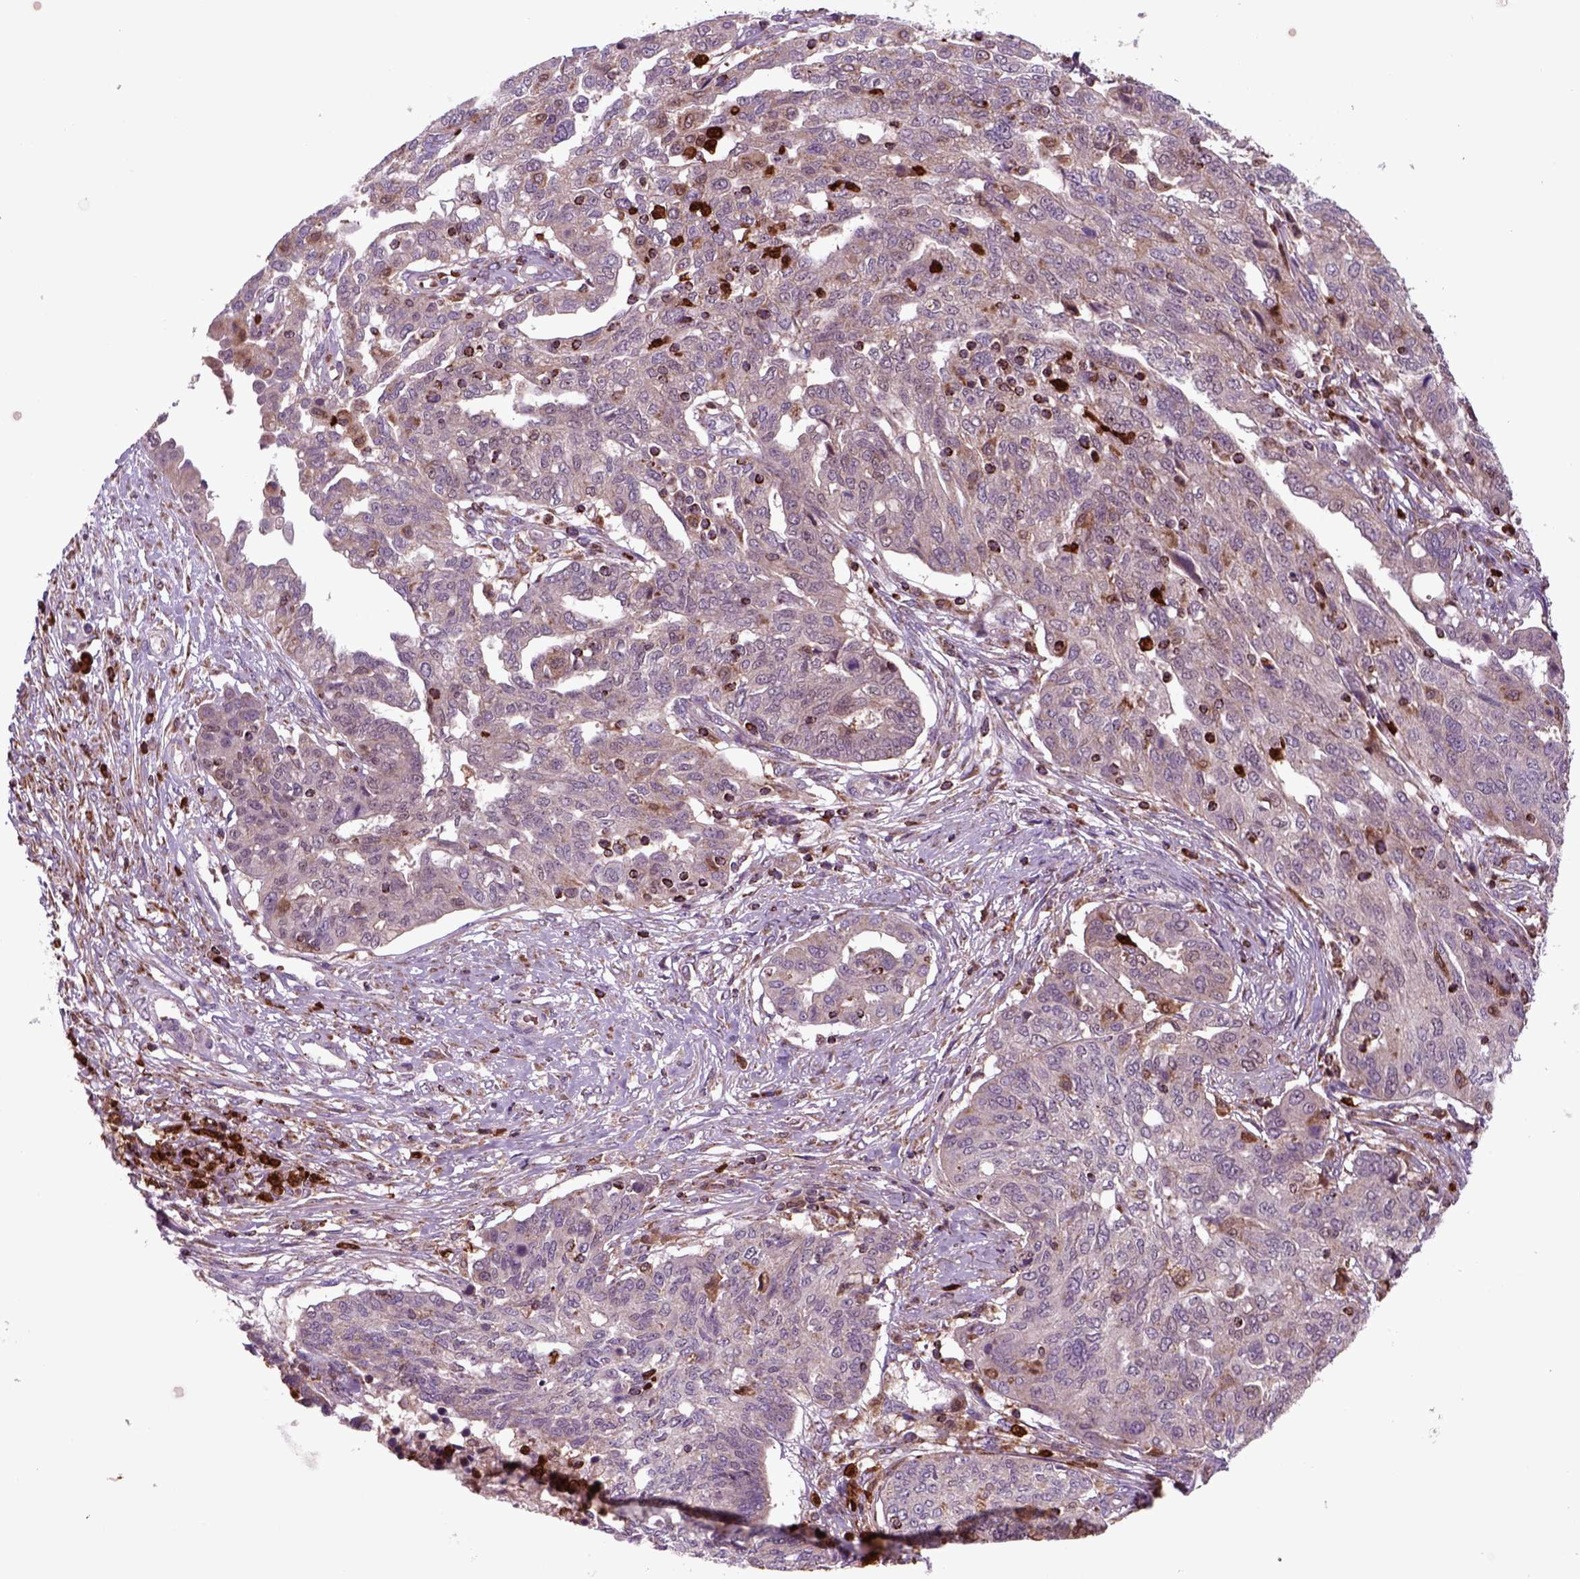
{"staining": {"intensity": "weak", "quantity": ">75%", "location": "cytoplasmic/membranous"}, "tissue": "ovarian cancer", "cell_type": "Tumor cells", "image_type": "cancer", "snomed": [{"axis": "morphology", "description": "Cystadenocarcinoma, serous, NOS"}, {"axis": "topography", "description": "Ovary"}], "caption": "IHC of ovarian cancer shows low levels of weak cytoplasmic/membranous staining in approximately >75% of tumor cells. (DAB (3,3'-diaminobenzidine) IHC with brightfield microscopy, high magnification).", "gene": "NUDT16L1", "patient": {"sex": "female", "age": 67}}